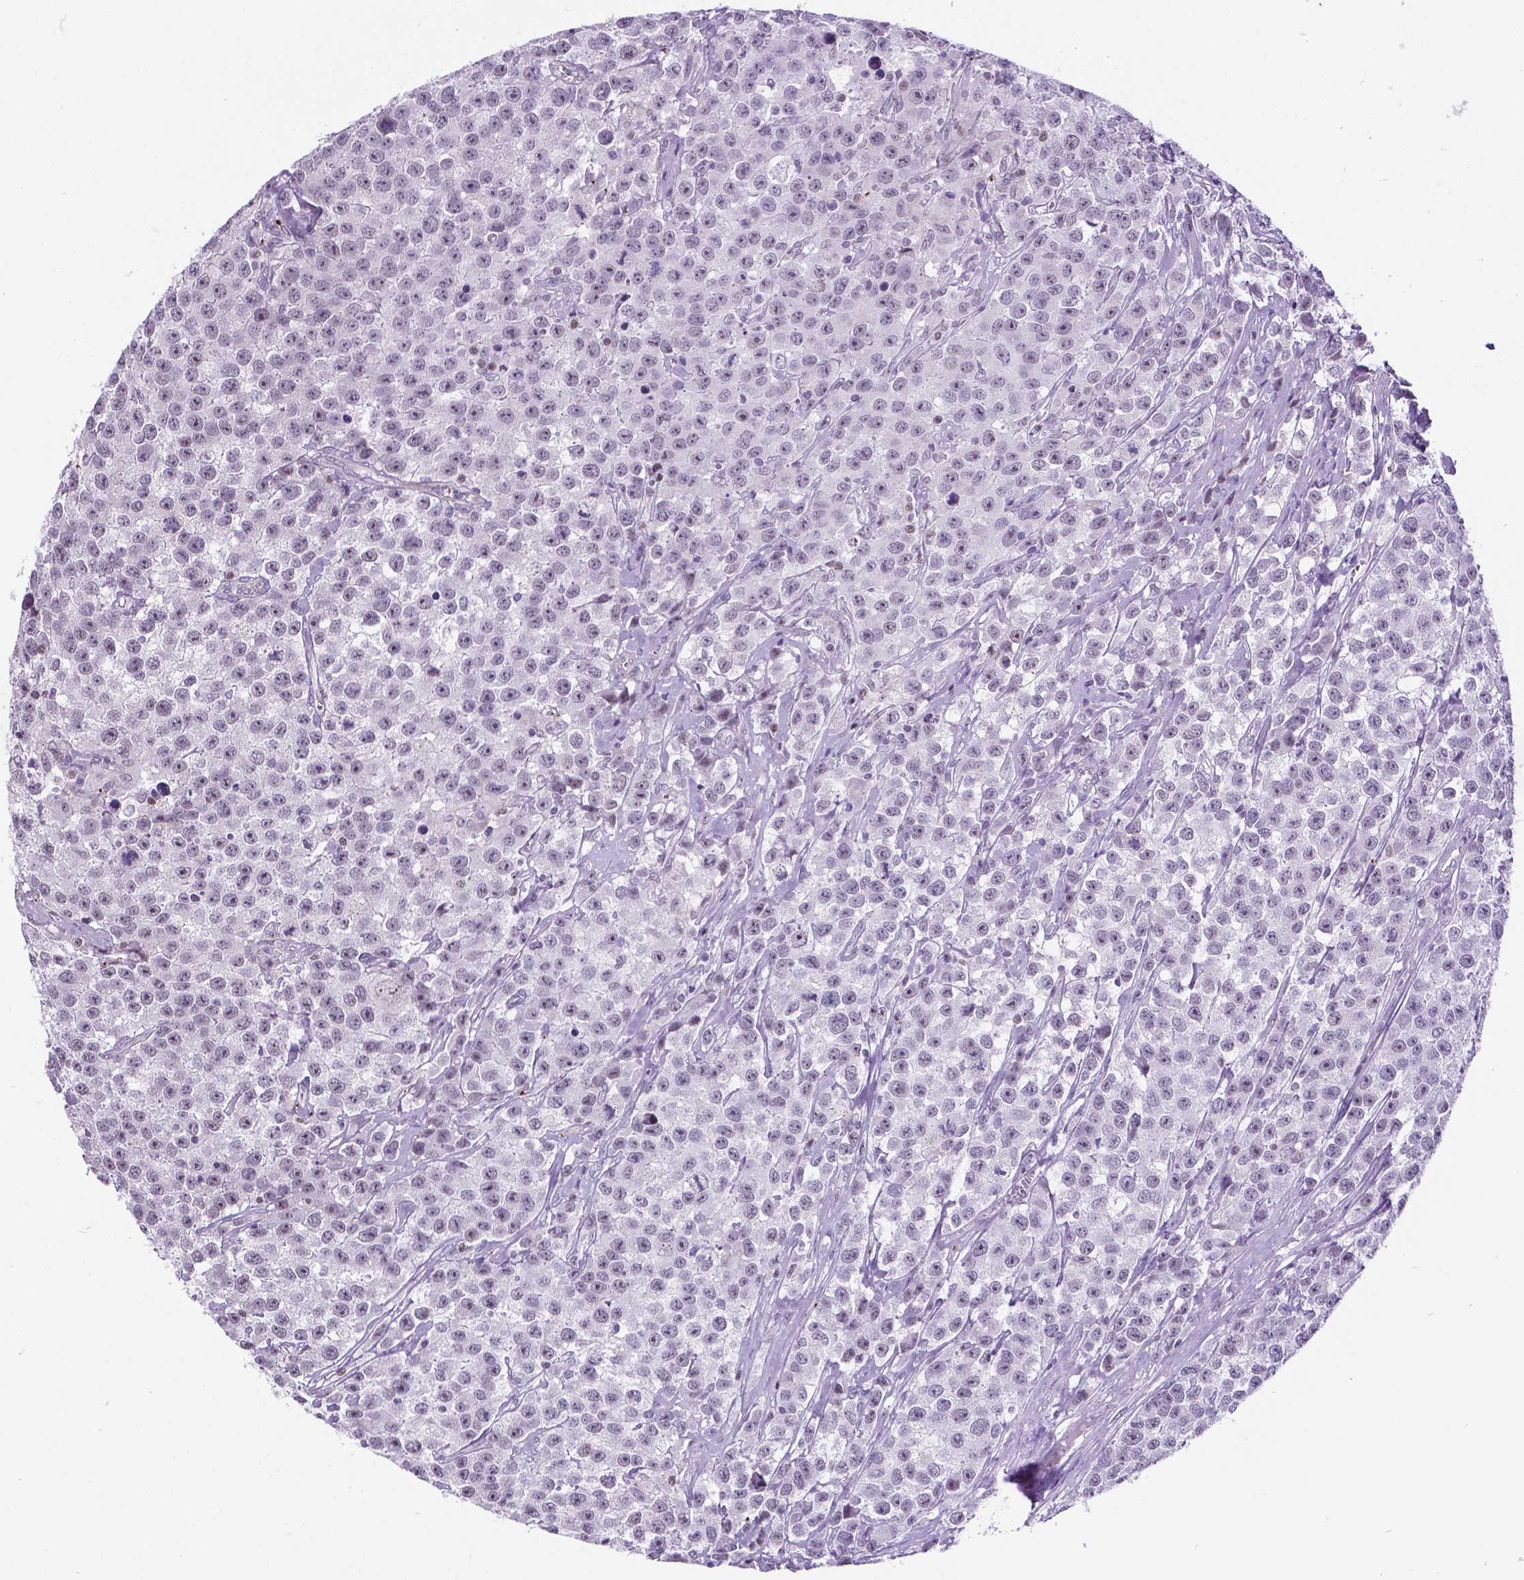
{"staining": {"intensity": "negative", "quantity": "none", "location": "none"}, "tissue": "testis cancer", "cell_type": "Tumor cells", "image_type": "cancer", "snomed": [{"axis": "morphology", "description": "Seminoma, NOS"}, {"axis": "topography", "description": "Testis"}], "caption": "The histopathology image displays no significant positivity in tumor cells of testis seminoma.", "gene": "DPF3", "patient": {"sex": "male", "age": 59}}